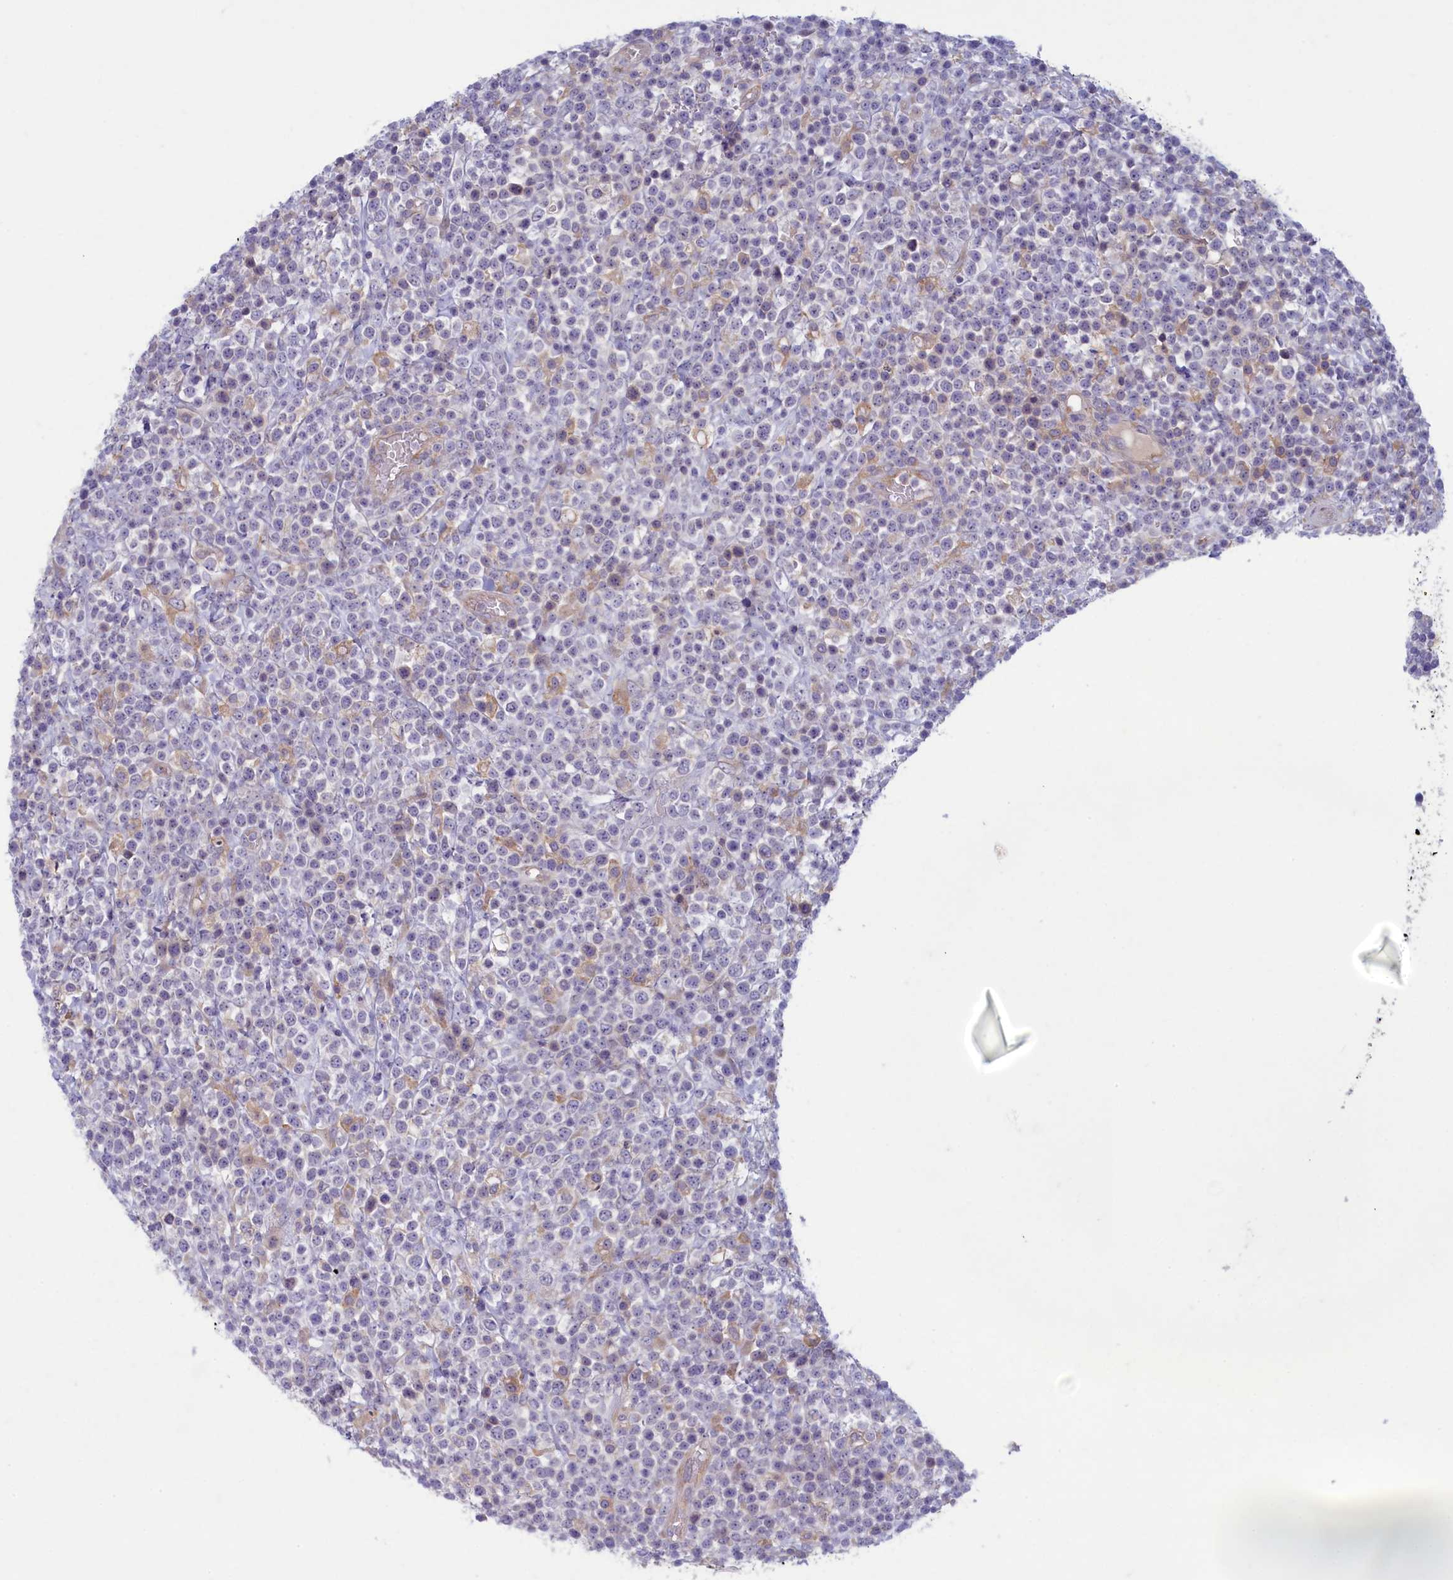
{"staining": {"intensity": "negative", "quantity": "none", "location": "none"}, "tissue": "lymphoma", "cell_type": "Tumor cells", "image_type": "cancer", "snomed": [{"axis": "morphology", "description": "Malignant lymphoma, non-Hodgkin's type, High grade"}, {"axis": "topography", "description": "Colon"}], "caption": "Tumor cells show no significant expression in lymphoma. (Immunohistochemistry, brightfield microscopy, high magnification).", "gene": "PLEKHG6", "patient": {"sex": "female", "age": 53}}